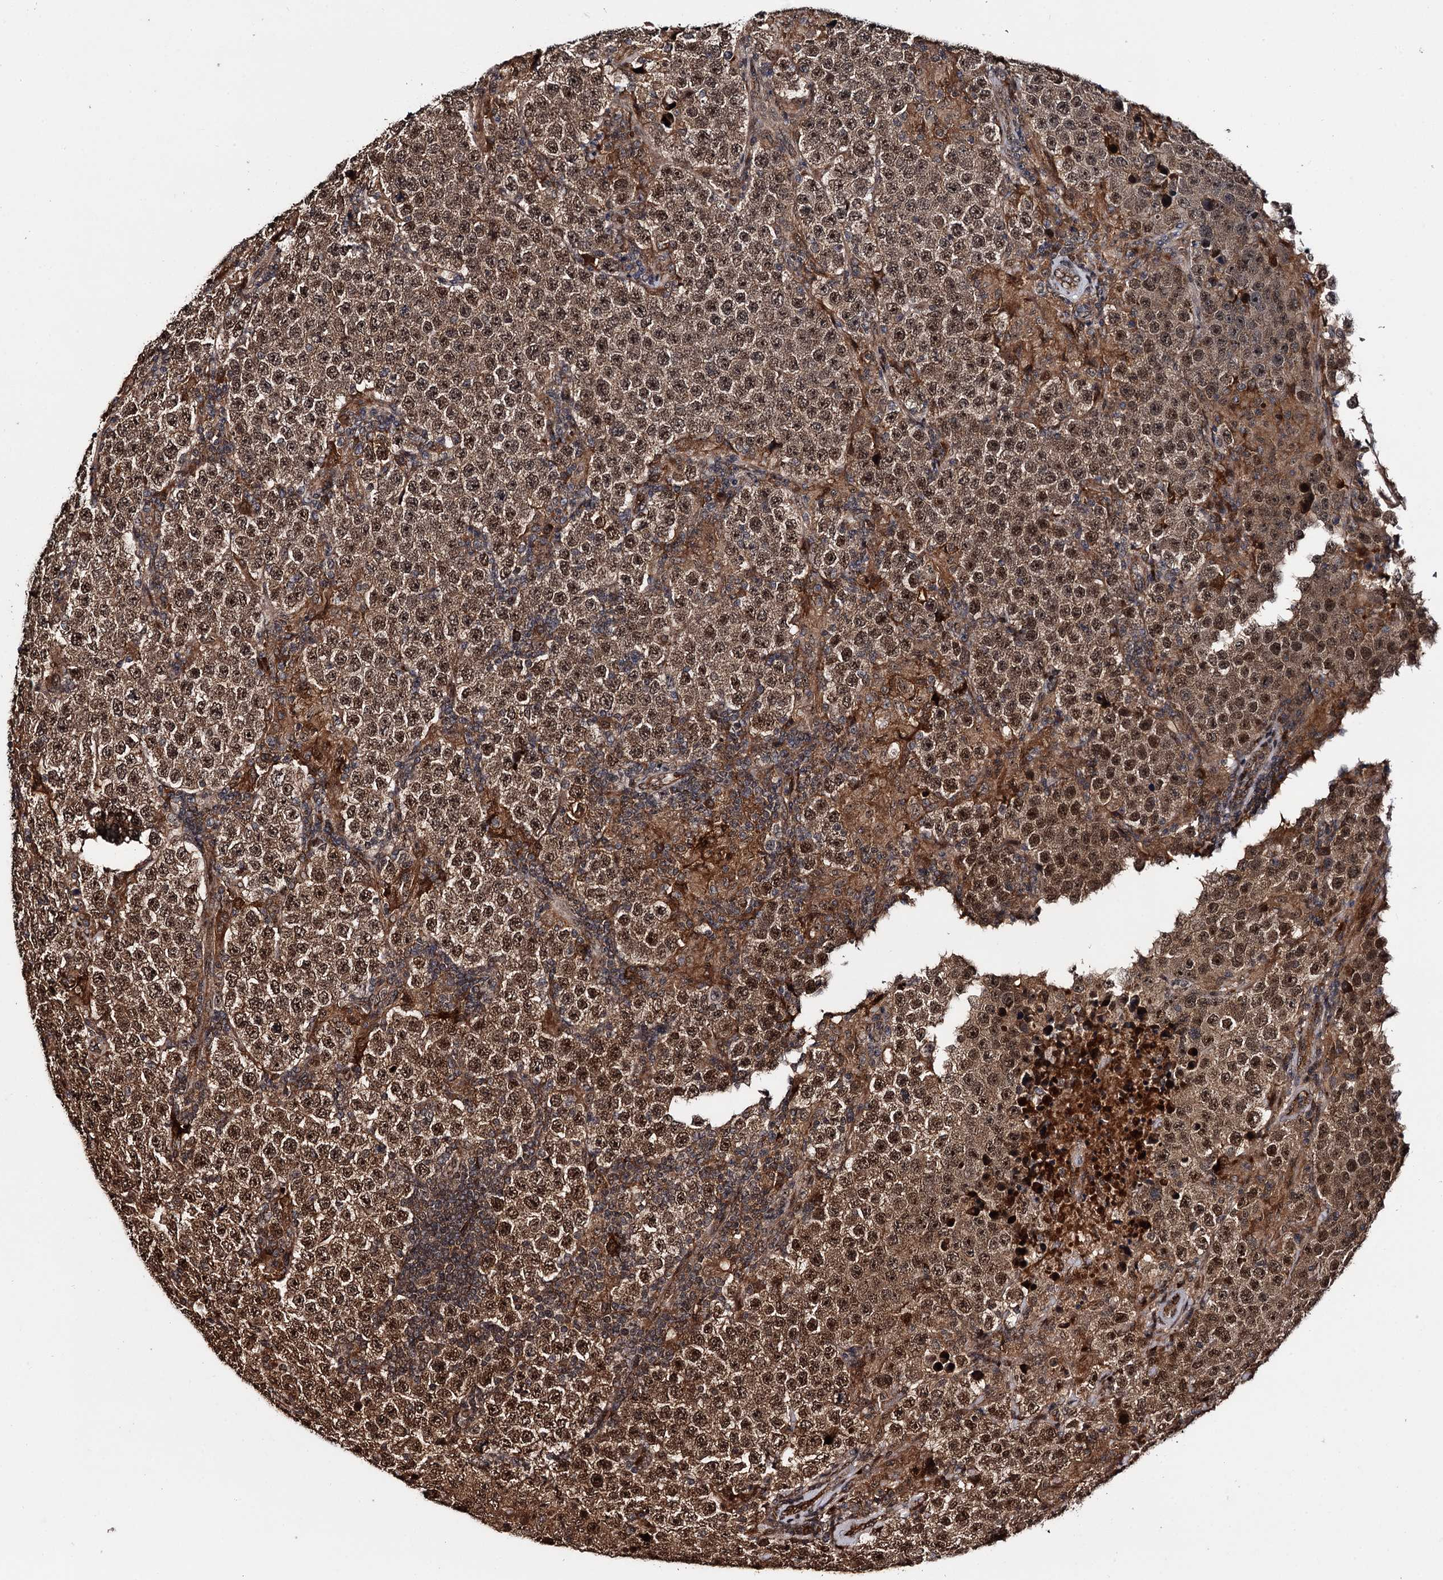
{"staining": {"intensity": "moderate", "quantity": ">75%", "location": "cytoplasmic/membranous,nuclear"}, "tissue": "testis cancer", "cell_type": "Tumor cells", "image_type": "cancer", "snomed": [{"axis": "morphology", "description": "Normal tissue, NOS"}, {"axis": "morphology", "description": "Urothelial carcinoma, High grade"}, {"axis": "morphology", "description": "Seminoma, NOS"}, {"axis": "morphology", "description": "Carcinoma, Embryonal, NOS"}, {"axis": "topography", "description": "Urinary bladder"}, {"axis": "topography", "description": "Testis"}], "caption": "A high-resolution image shows immunohistochemistry staining of testis embryonal carcinoma, which displays moderate cytoplasmic/membranous and nuclear staining in about >75% of tumor cells.", "gene": "CEP192", "patient": {"sex": "male", "age": 41}}